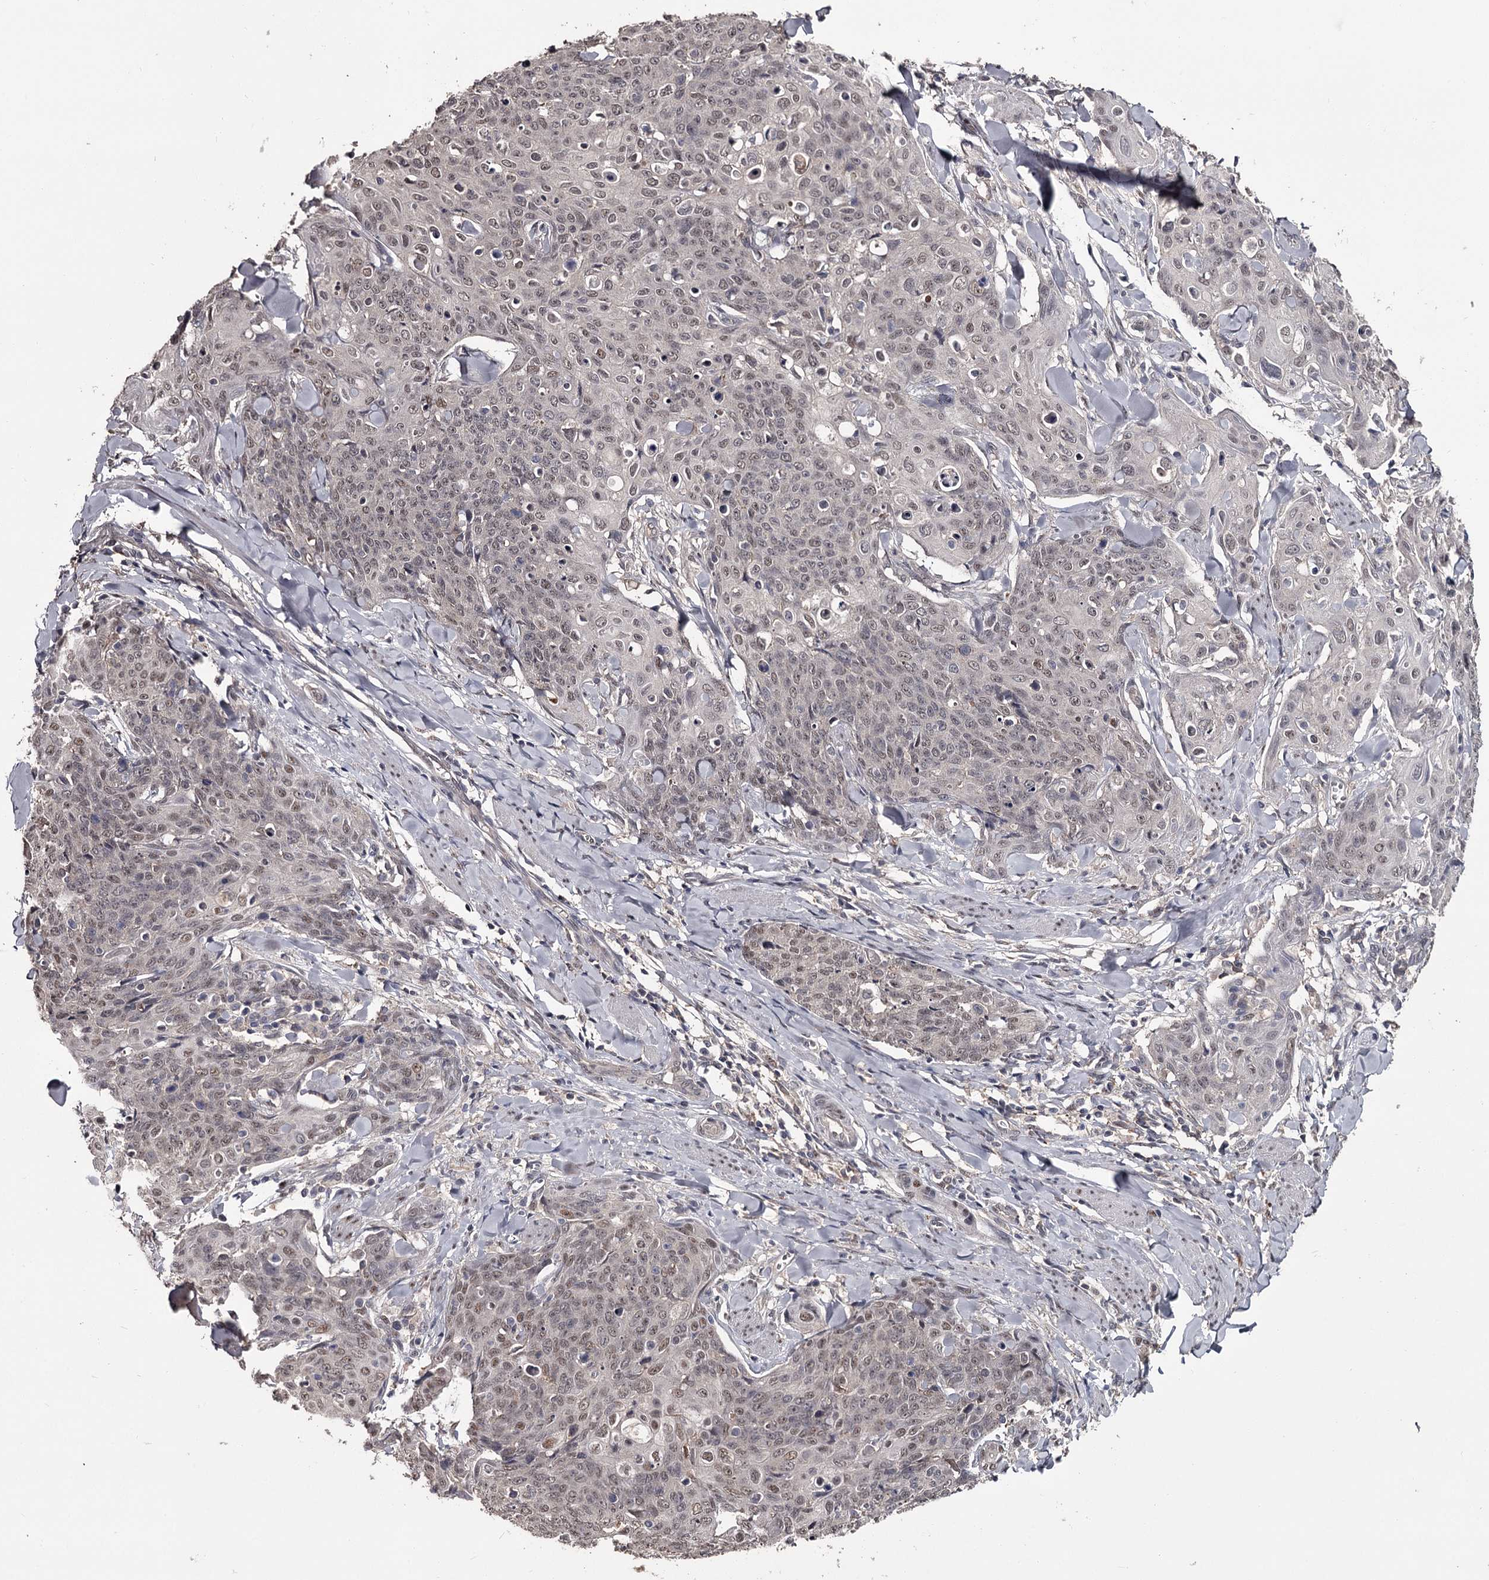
{"staining": {"intensity": "weak", "quantity": "25%-75%", "location": "nuclear"}, "tissue": "skin cancer", "cell_type": "Tumor cells", "image_type": "cancer", "snomed": [{"axis": "morphology", "description": "Squamous cell carcinoma, NOS"}, {"axis": "topography", "description": "Skin"}, {"axis": "topography", "description": "Vulva"}], "caption": "IHC histopathology image of neoplastic tissue: human skin cancer (squamous cell carcinoma) stained using immunohistochemistry (IHC) exhibits low levels of weak protein expression localized specifically in the nuclear of tumor cells, appearing as a nuclear brown color.", "gene": "PRPF40B", "patient": {"sex": "female", "age": 85}}